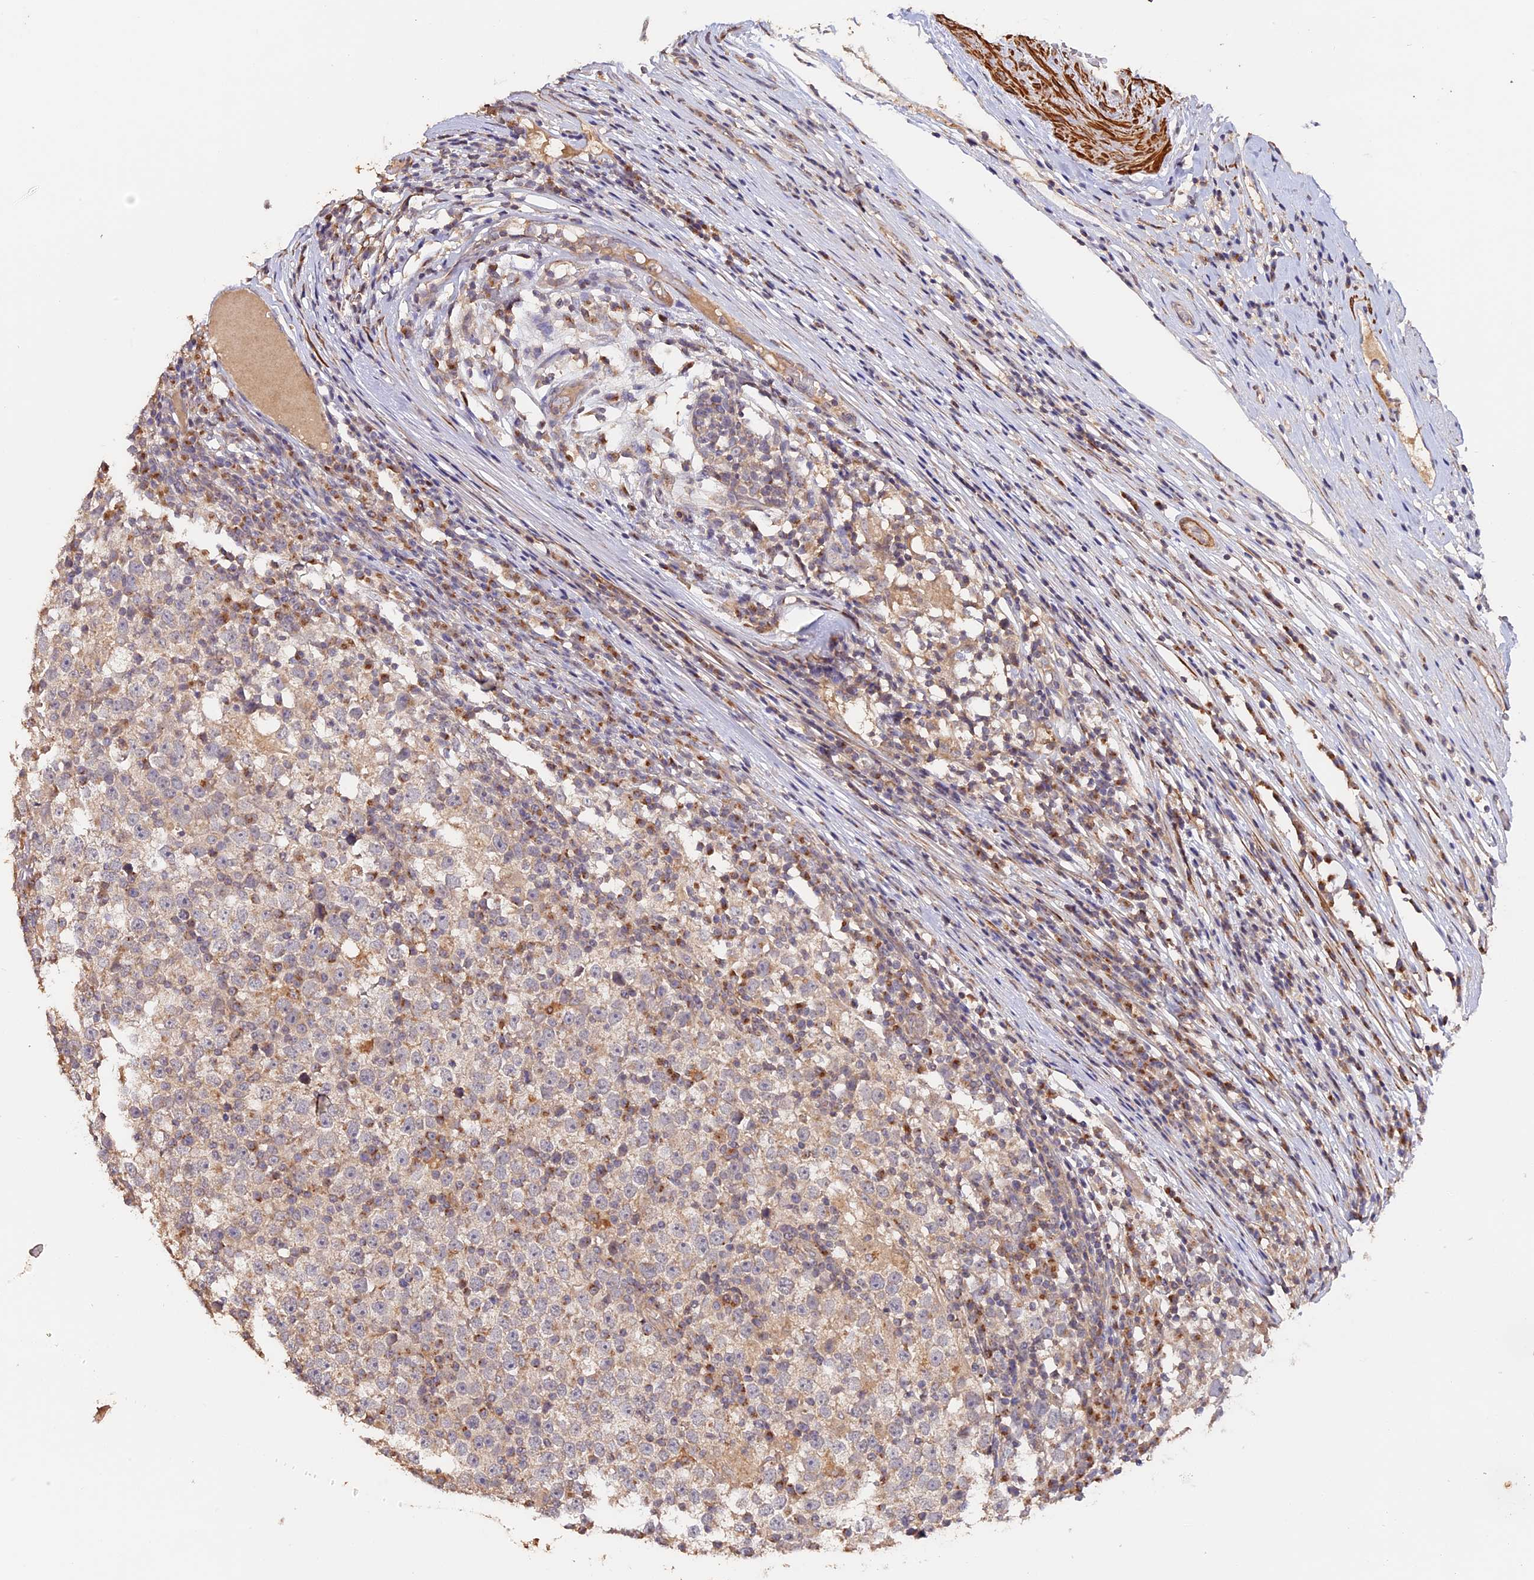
{"staining": {"intensity": "weak", "quantity": "25%-75%", "location": "cytoplasmic/membranous"}, "tissue": "testis cancer", "cell_type": "Tumor cells", "image_type": "cancer", "snomed": [{"axis": "morphology", "description": "Seminoma, NOS"}, {"axis": "topography", "description": "Testis"}], "caption": "This is an image of immunohistochemistry staining of seminoma (testis), which shows weak staining in the cytoplasmic/membranous of tumor cells.", "gene": "TANGO6", "patient": {"sex": "male", "age": 65}}